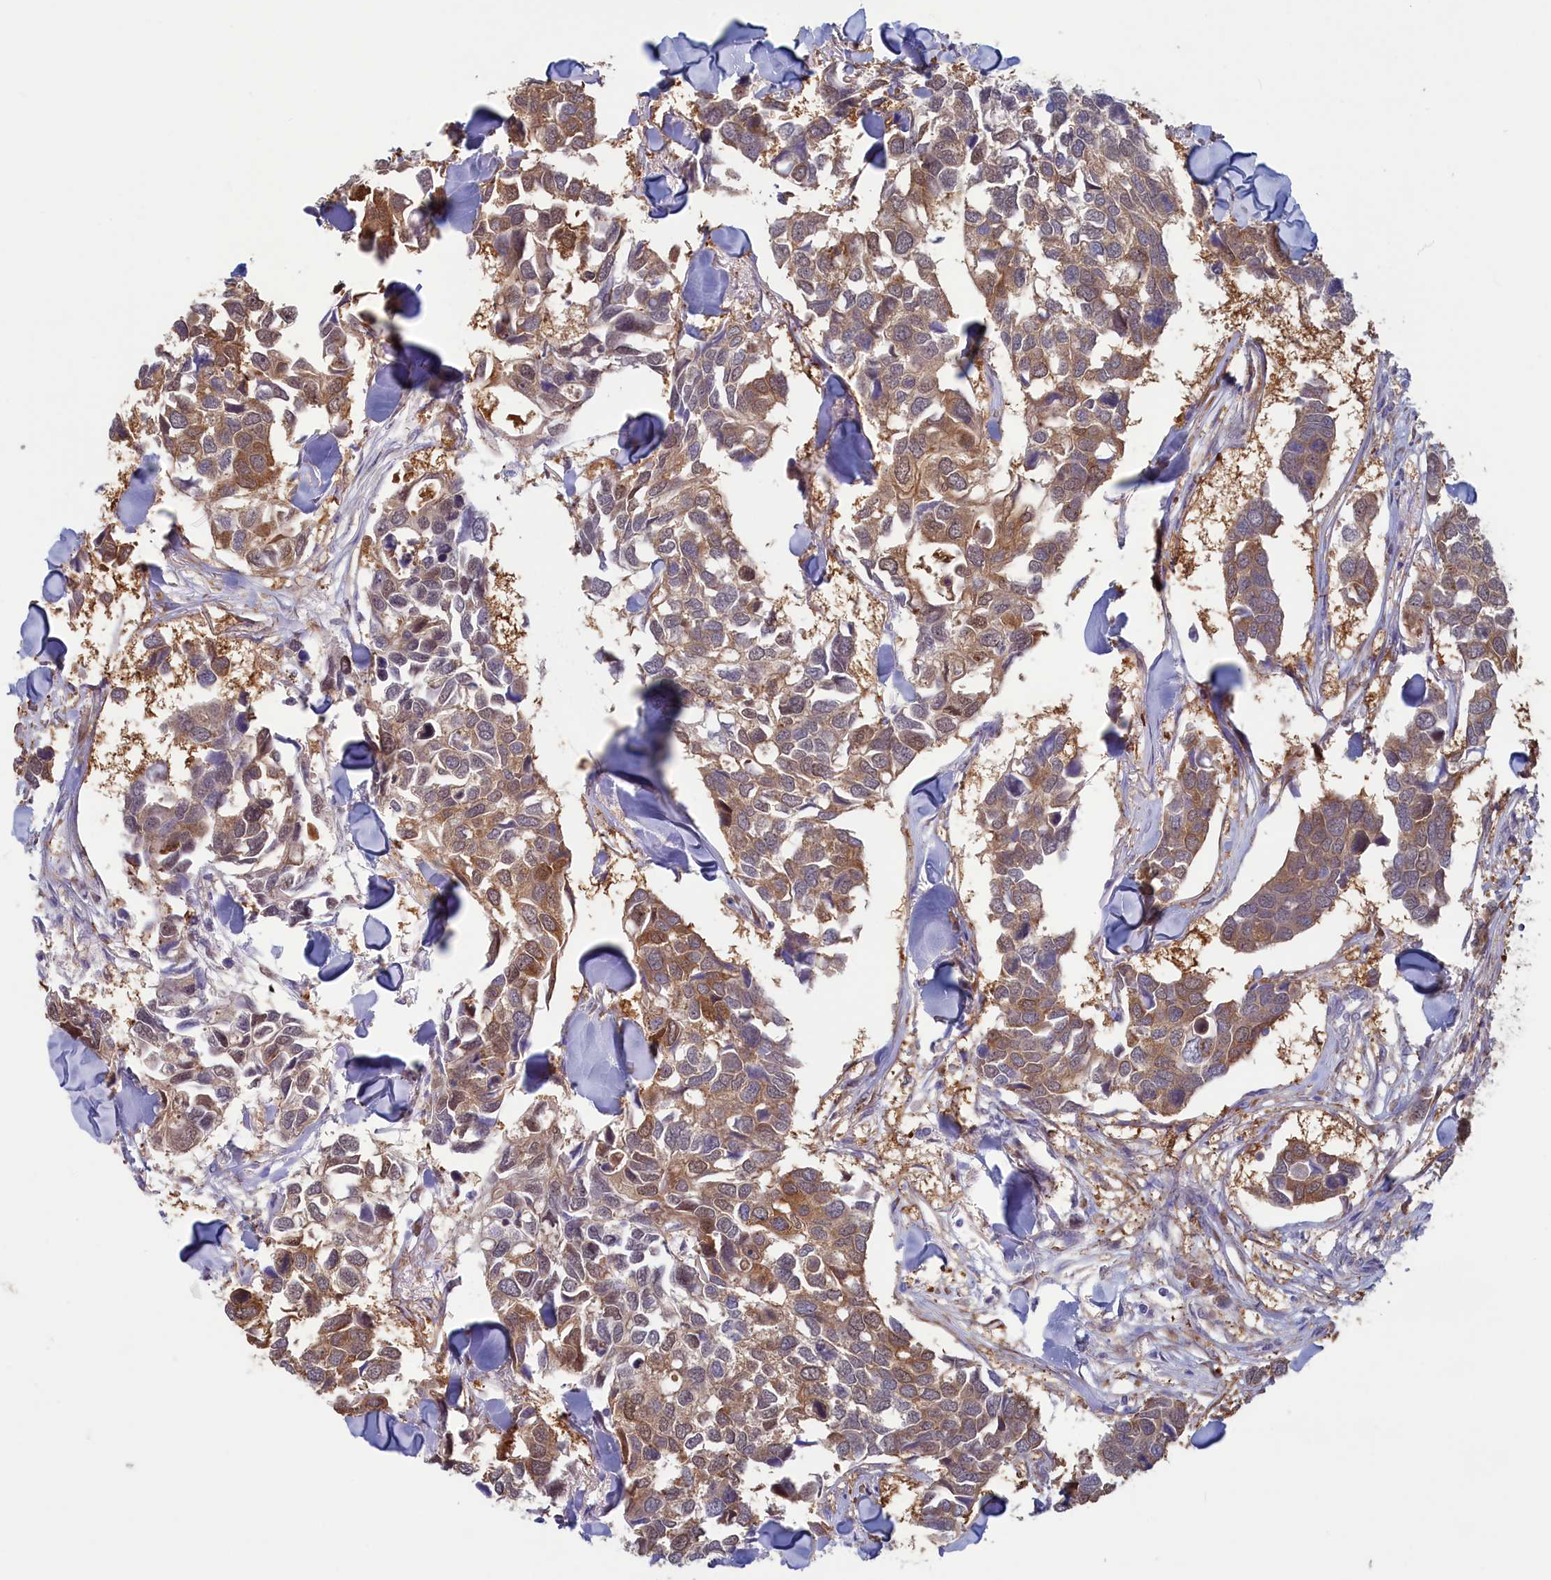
{"staining": {"intensity": "moderate", "quantity": ">75%", "location": "cytoplasmic/membranous"}, "tissue": "breast cancer", "cell_type": "Tumor cells", "image_type": "cancer", "snomed": [{"axis": "morphology", "description": "Duct carcinoma"}, {"axis": "topography", "description": "Breast"}], "caption": "Protein expression analysis of breast cancer (intraductal carcinoma) shows moderate cytoplasmic/membranous staining in approximately >75% of tumor cells.", "gene": "SYNDIG1L", "patient": {"sex": "female", "age": 83}}